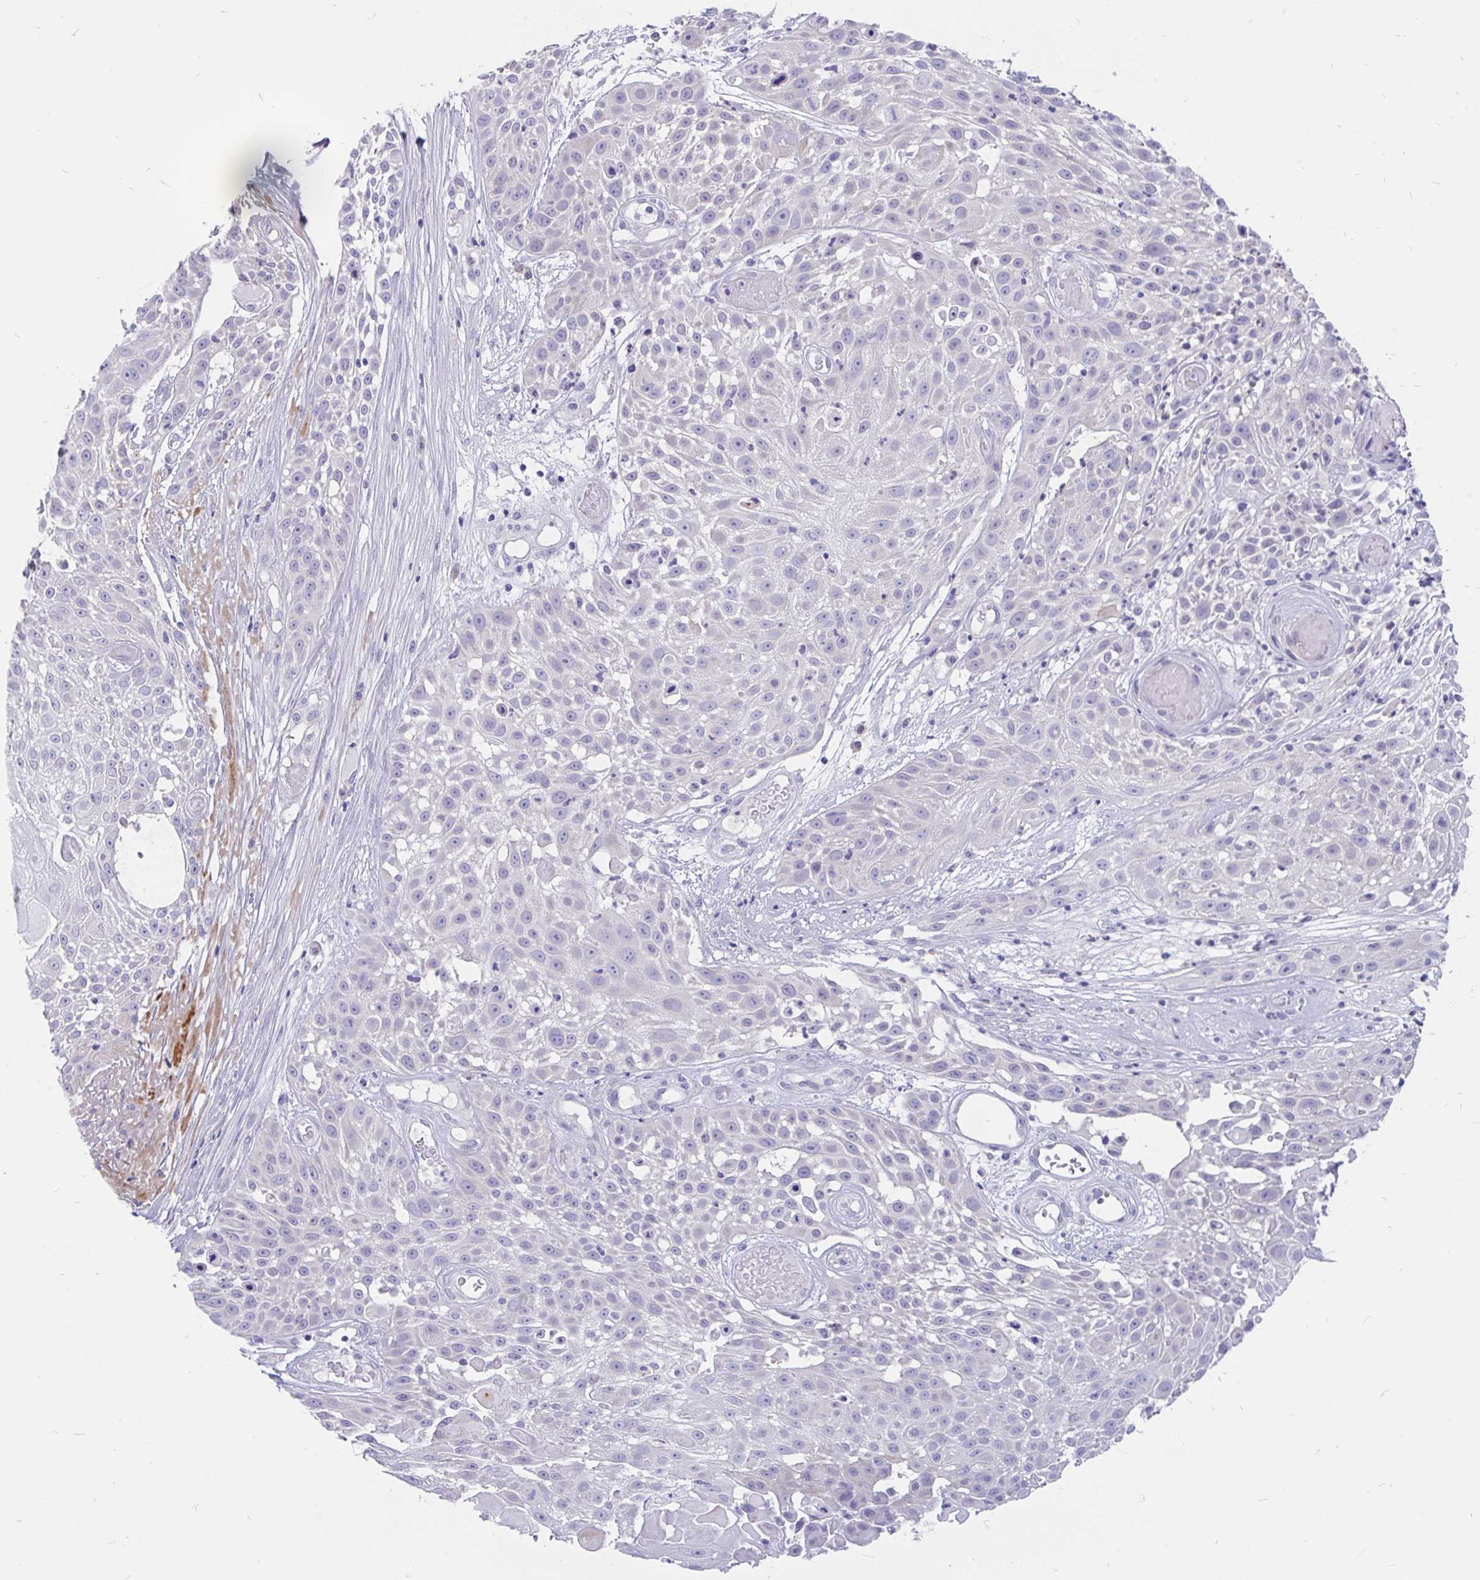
{"staining": {"intensity": "negative", "quantity": "none", "location": "none"}, "tissue": "skin cancer", "cell_type": "Tumor cells", "image_type": "cancer", "snomed": [{"axis": "morphology", "description": "Squamous cell carcinoma, NOS"}, {"axis": "topography", "description": "Skin"}], "caption": "High power microscopy histopathology image of an immunohistochemistry histopathology image of skin squamous cell carcinoma, revealing no significant positivity in tumor cells.", "gene": "KIAA2013", "patient": {"sex": "female", "age": 86}}